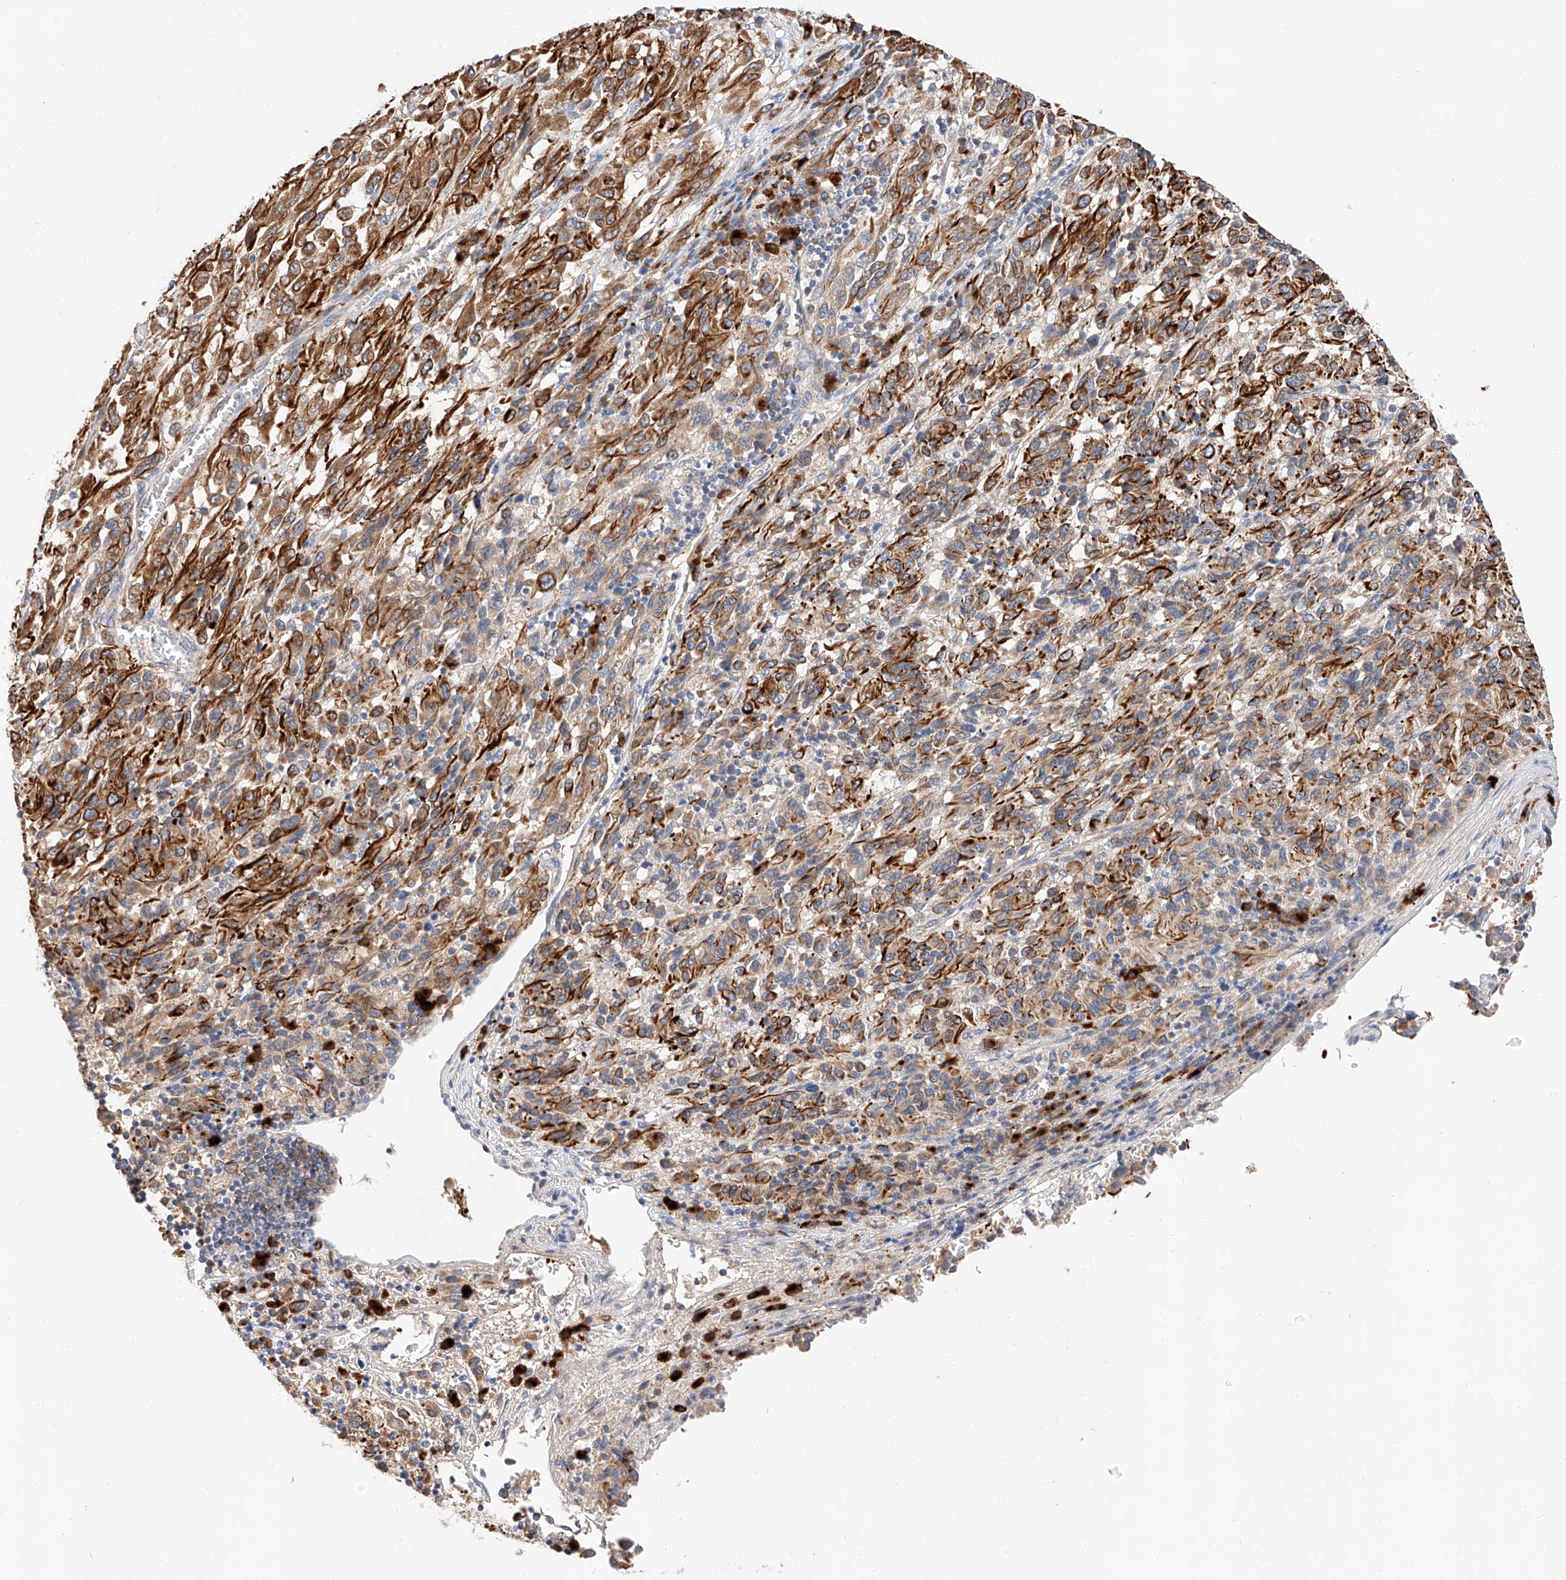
{"staining": {"intensity": "strong", "quantity": ">75%", "location": "cytoplasmic/membranous"}, "tissue": "melanoma", "cell_type": "Tumor cells", "image_type": "cancer", "snomed": [{"axis": "morphology", "description": "Malignant melanoma, Metastatic site"}, {"axis": "topography", "description": "Lung"}], "caption": "Immunohistochemical staining of human melanoma shows strong cytoplasmic/membranous protein expression in approximately >75% of tumor cells. The staining is performed using DAB (3,3'-diaminobenzidine) brown chromogen to label protein expression. The nuclei are counter-stained blue using hematoxylin.", "gene": "GLMN", "patient": {"sex": "male", "age": 64}}